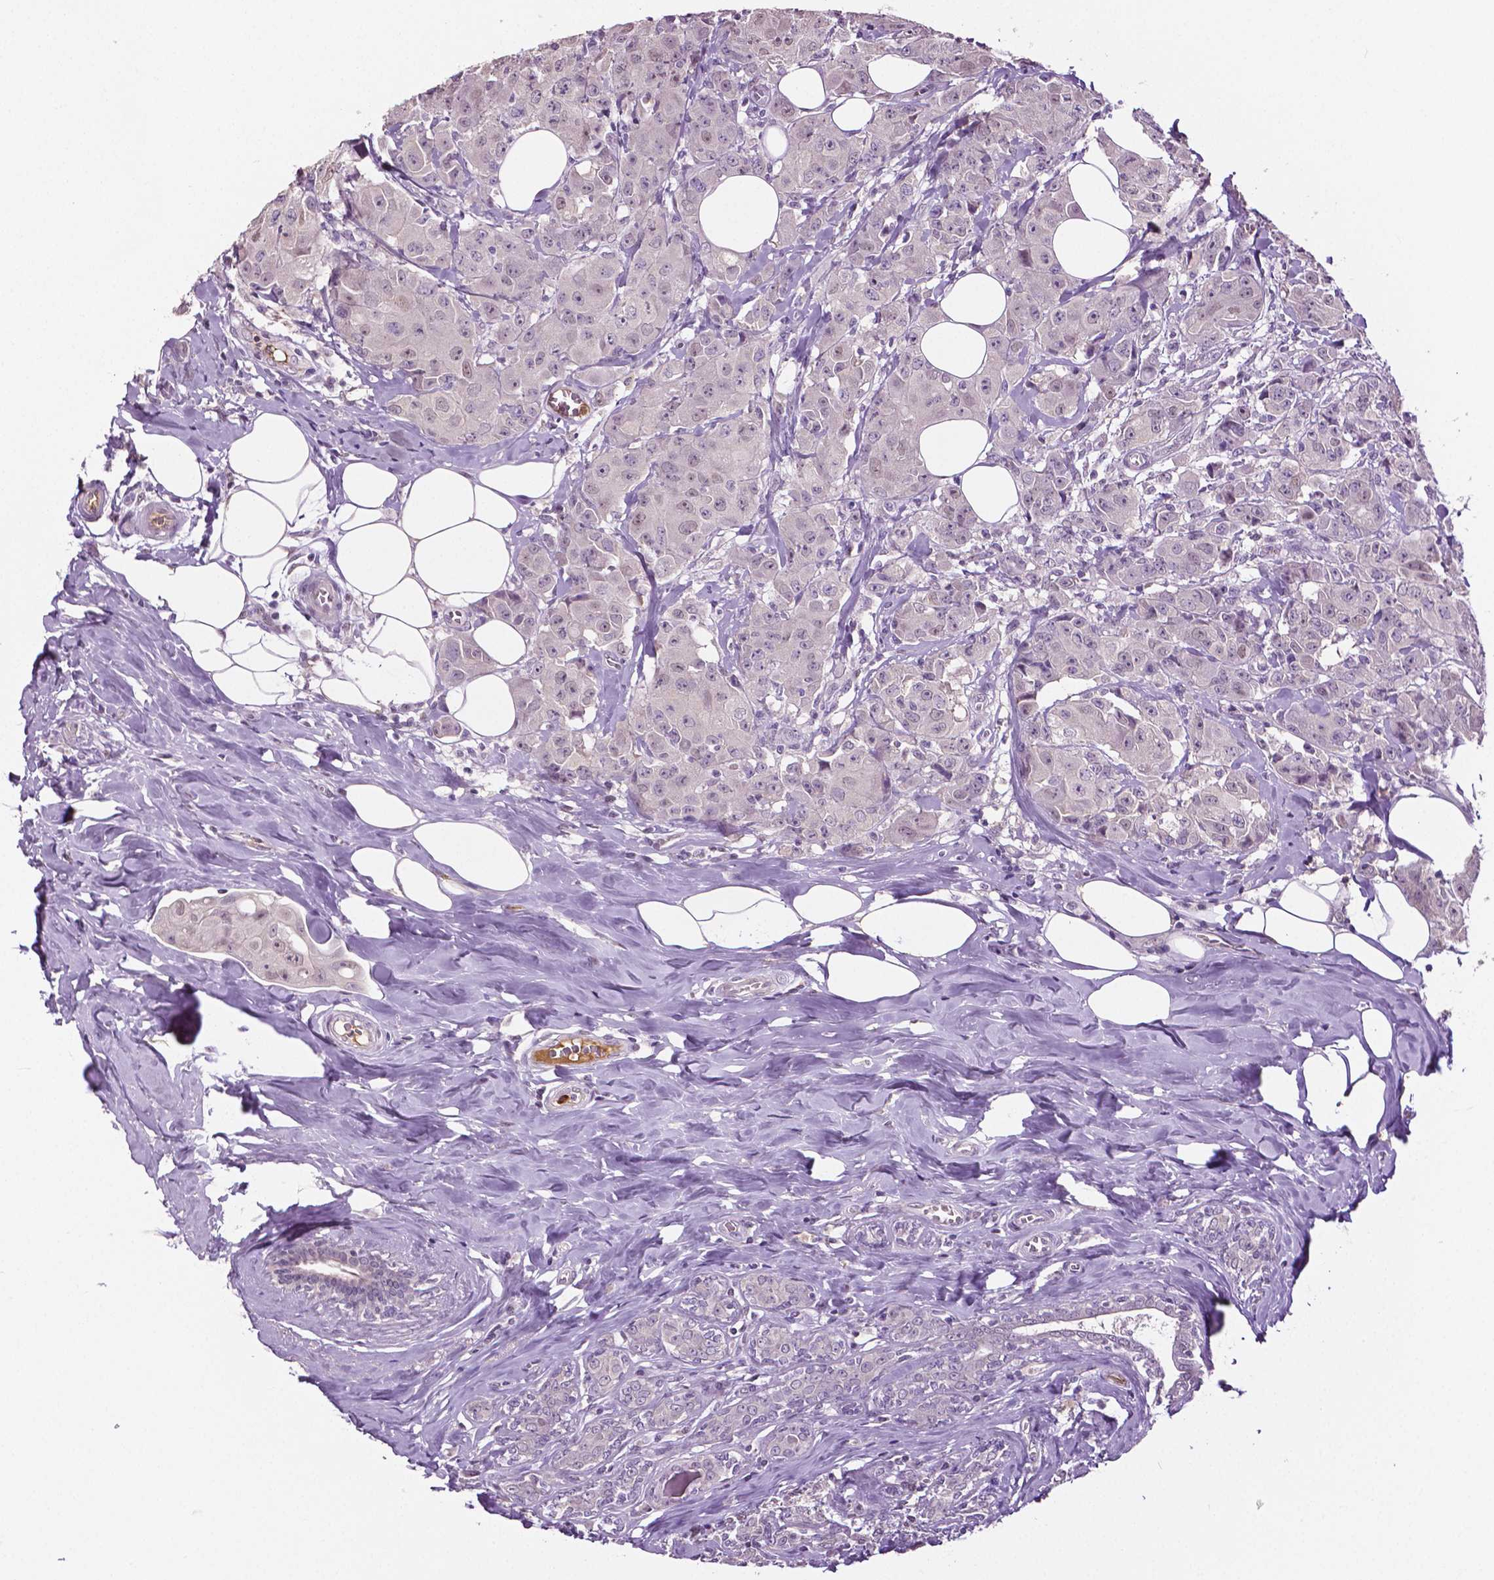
{"staining": {"intensity": "negative", "quantity": "none", "location": "none"}, "tissue": "breast cancer", "cell_type": "Tumor cells", "image_type": "cancer", "snomed": [{"axis": "morphology", "description": "Normal tissue, NOS"}, {"axis": "morphology", "description": "Duct carcinoma"}, {"axis": "topography", "description": "Breast"}], "caption": "An IHC micrograph of breast intraductal carcinoma is shown. There is no staining in tumor cells of breast intraductal carcinoma.", "gene": "PTPN5", "patient": {"sex": "female", "age": 43}}